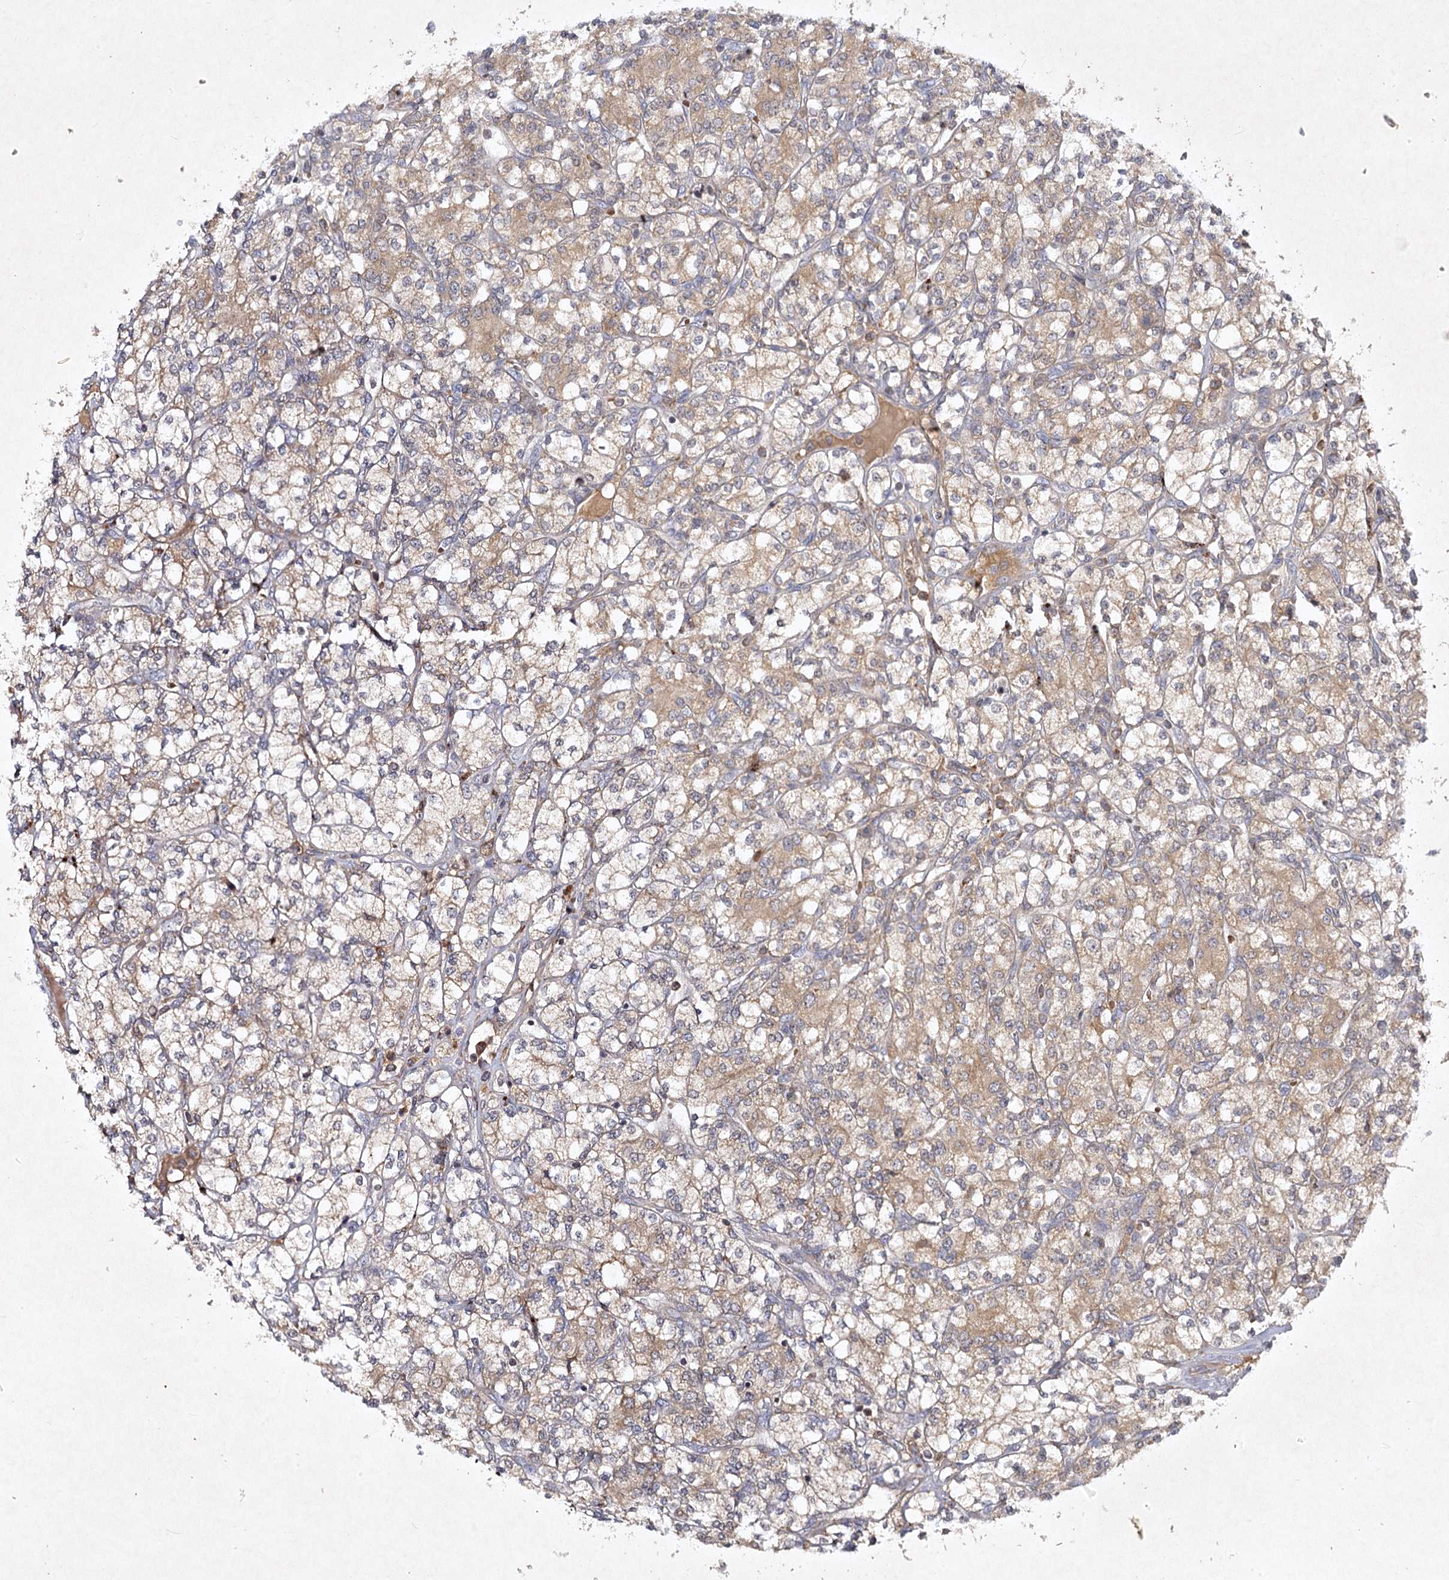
{"staining": {"intensity": "weak", "quantity": "<25%", "location": "cytoplasmic/membranous"}, "tissue": "renal cancer", "cell_type": "Tumor cells", "image_type": "cancer", "snomed": [{"axis": "morphology", "description": "Adenocarcinoma, NOS"}, {"axis": "topography", "description": "Kidney"}], "caption": "Immunohistochemistry (IHC) of renal cancer exhibits no positivity in tumor cells.", "gene": "PYROXD2", "patient": {"sex": "male", "age": 77}}